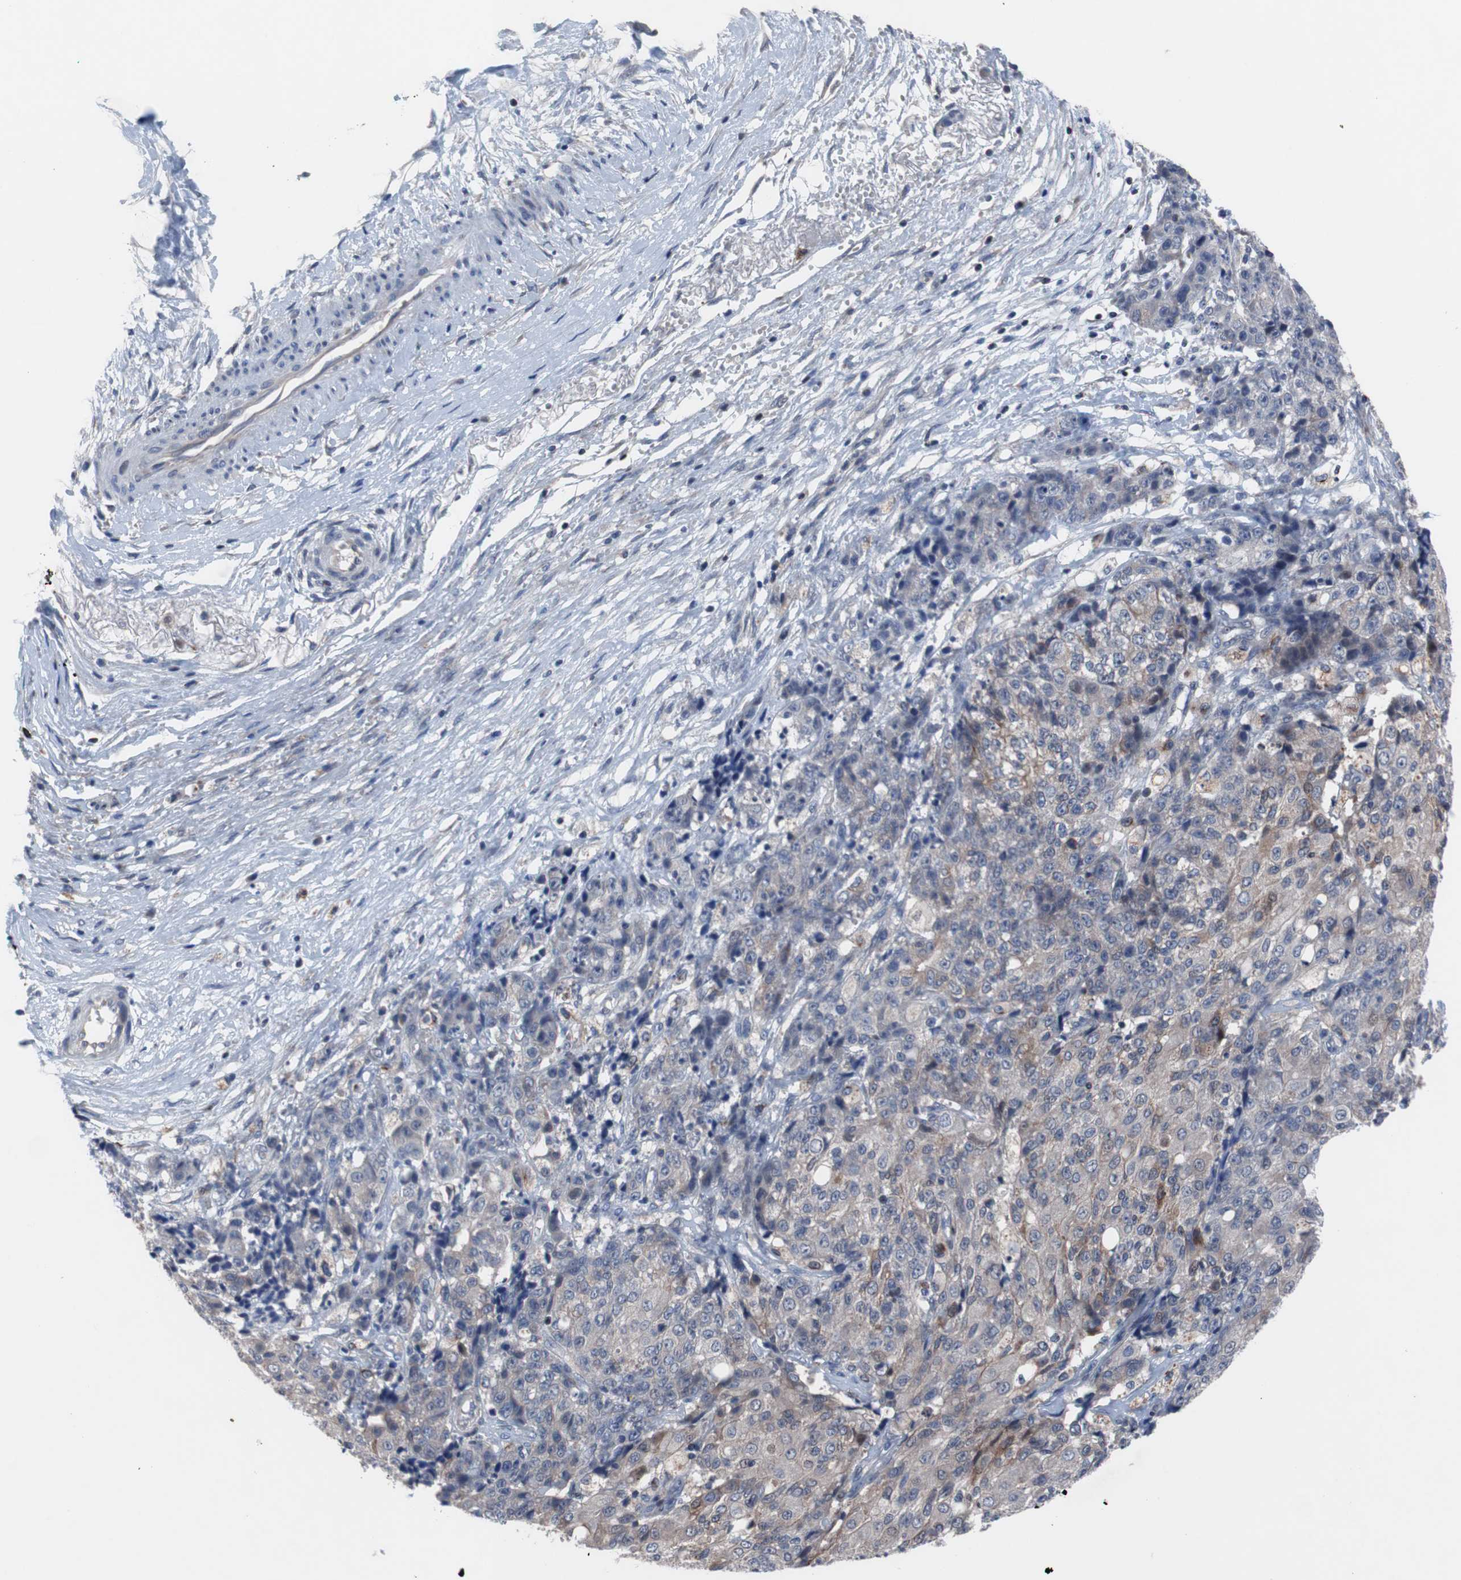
{"staining": {"intensity": "weak", "quantity": "25%-75%", "location": "cytoplasmic/membranous"}, "tissue": "ovarian cancer", "cell_type": "Tumor cells", "image_type": "cancer", "snomed": [{"axis": "morphology", "description": "Carcinoma, endometroid"}, {"axis": "topography", "description": "Ovary"}], "caption": "High-power microscopy captured an IHC histopathology image of ovarian cancer, revealing weak cytoplasmic/membranous positivity in about 25%-75% of tumor cells. The protein is stained brown, and the nuclei are stained in blue (DAB IHC with brightfield microscopy, high magnification).", "gene": "MUTYH", "patient": {"sex": "female", "age": 42}}